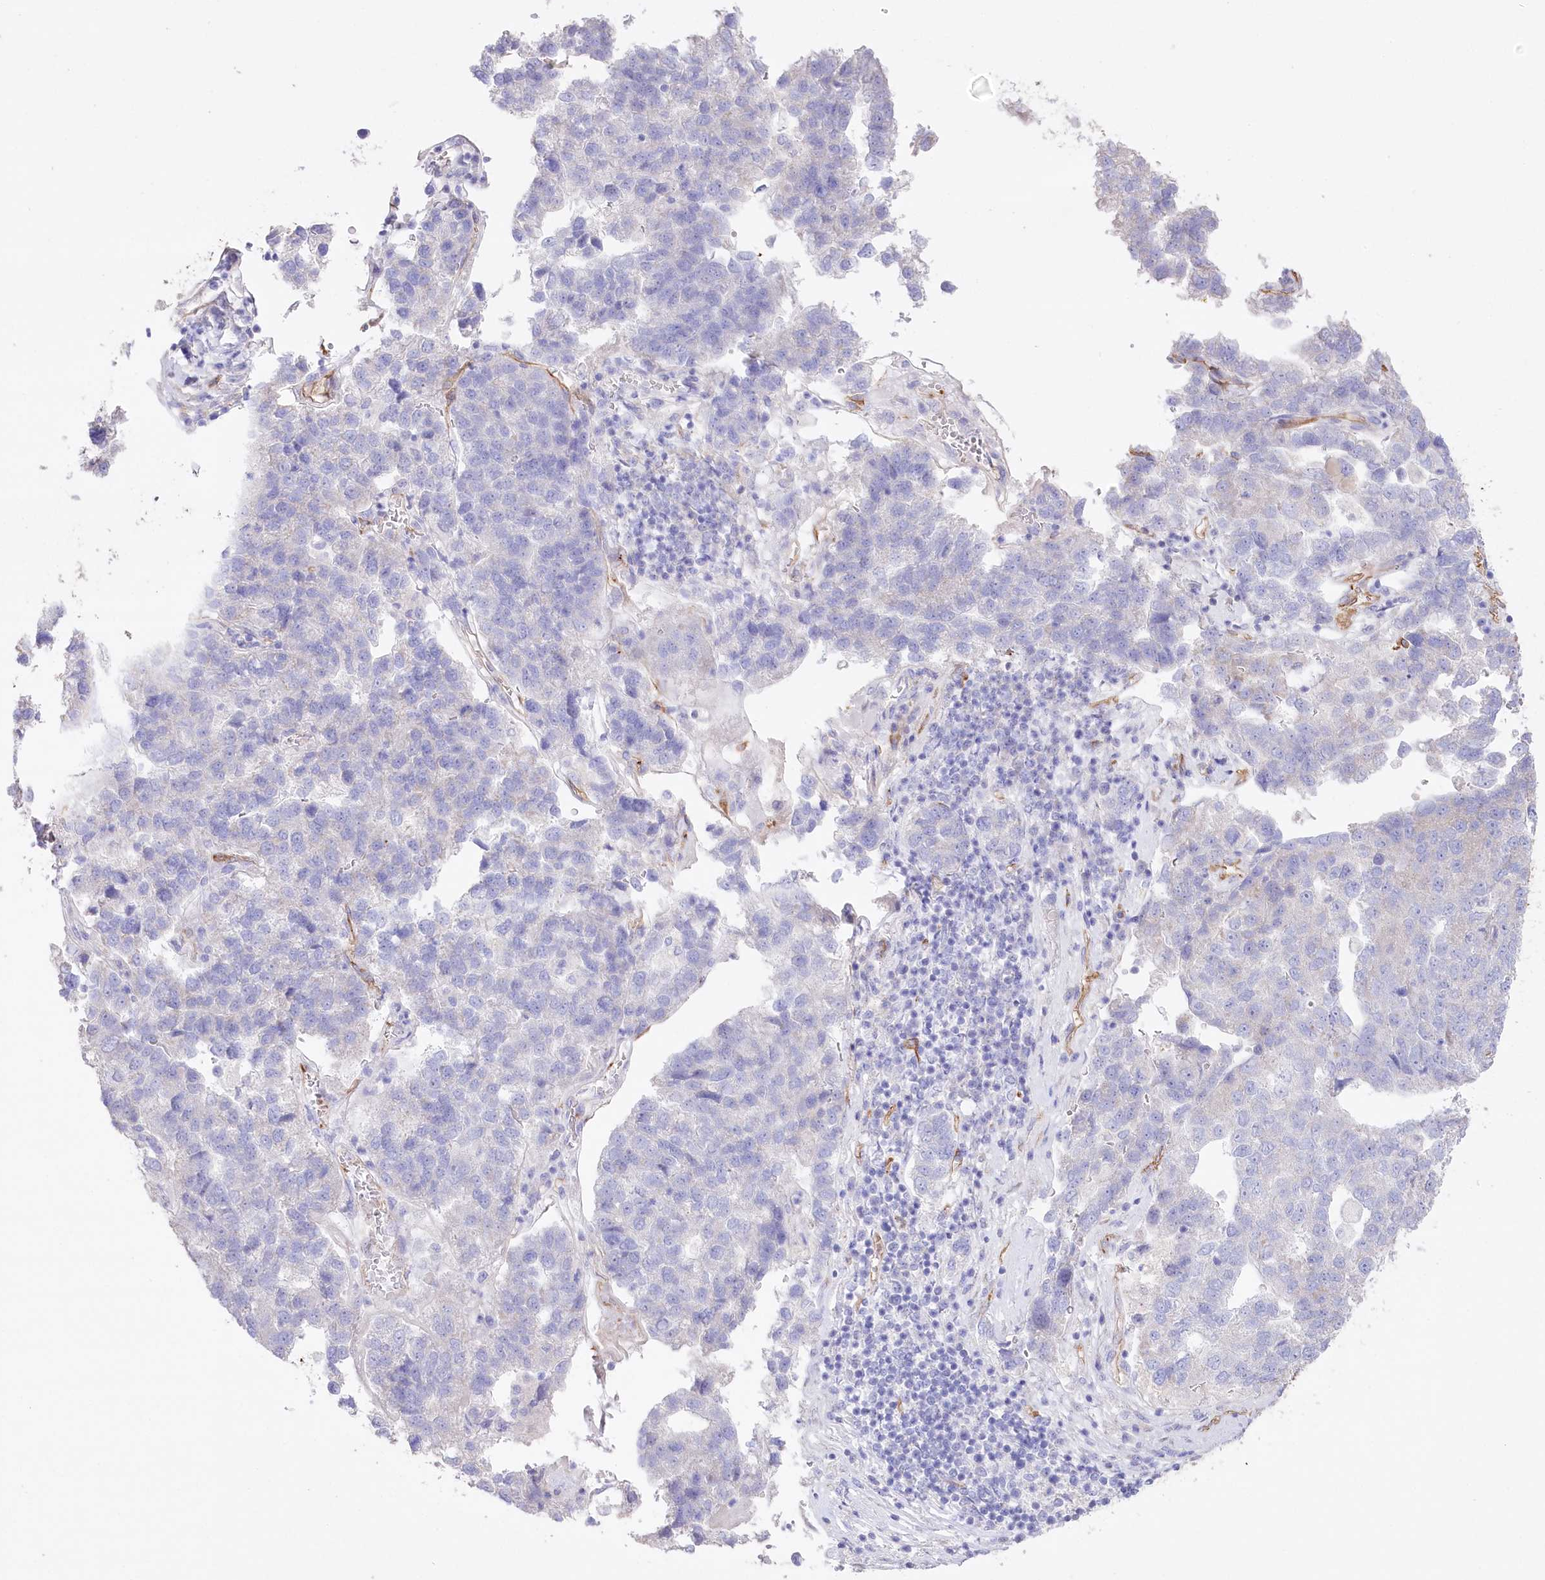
{"staining": {"intensity": "negative", "quantity": "none", "location": "none"}, "tissue": "pancreatic cancer", "cell_type": "Tumor cells", "image_type": "cancer", "snomed": [{"axis": "morphology", "description": "Adenocarcinoma, NOS"}, {"axis": "topography", "description": "Pancreas"}], "caption": "DAB immunohistochemical staining of human pancreatic cancer (adenocarcinoma) shows no significant expression in tumor cells.", "gene": "SLC39A10", "patient": {"sex": "female", "age": 61}}